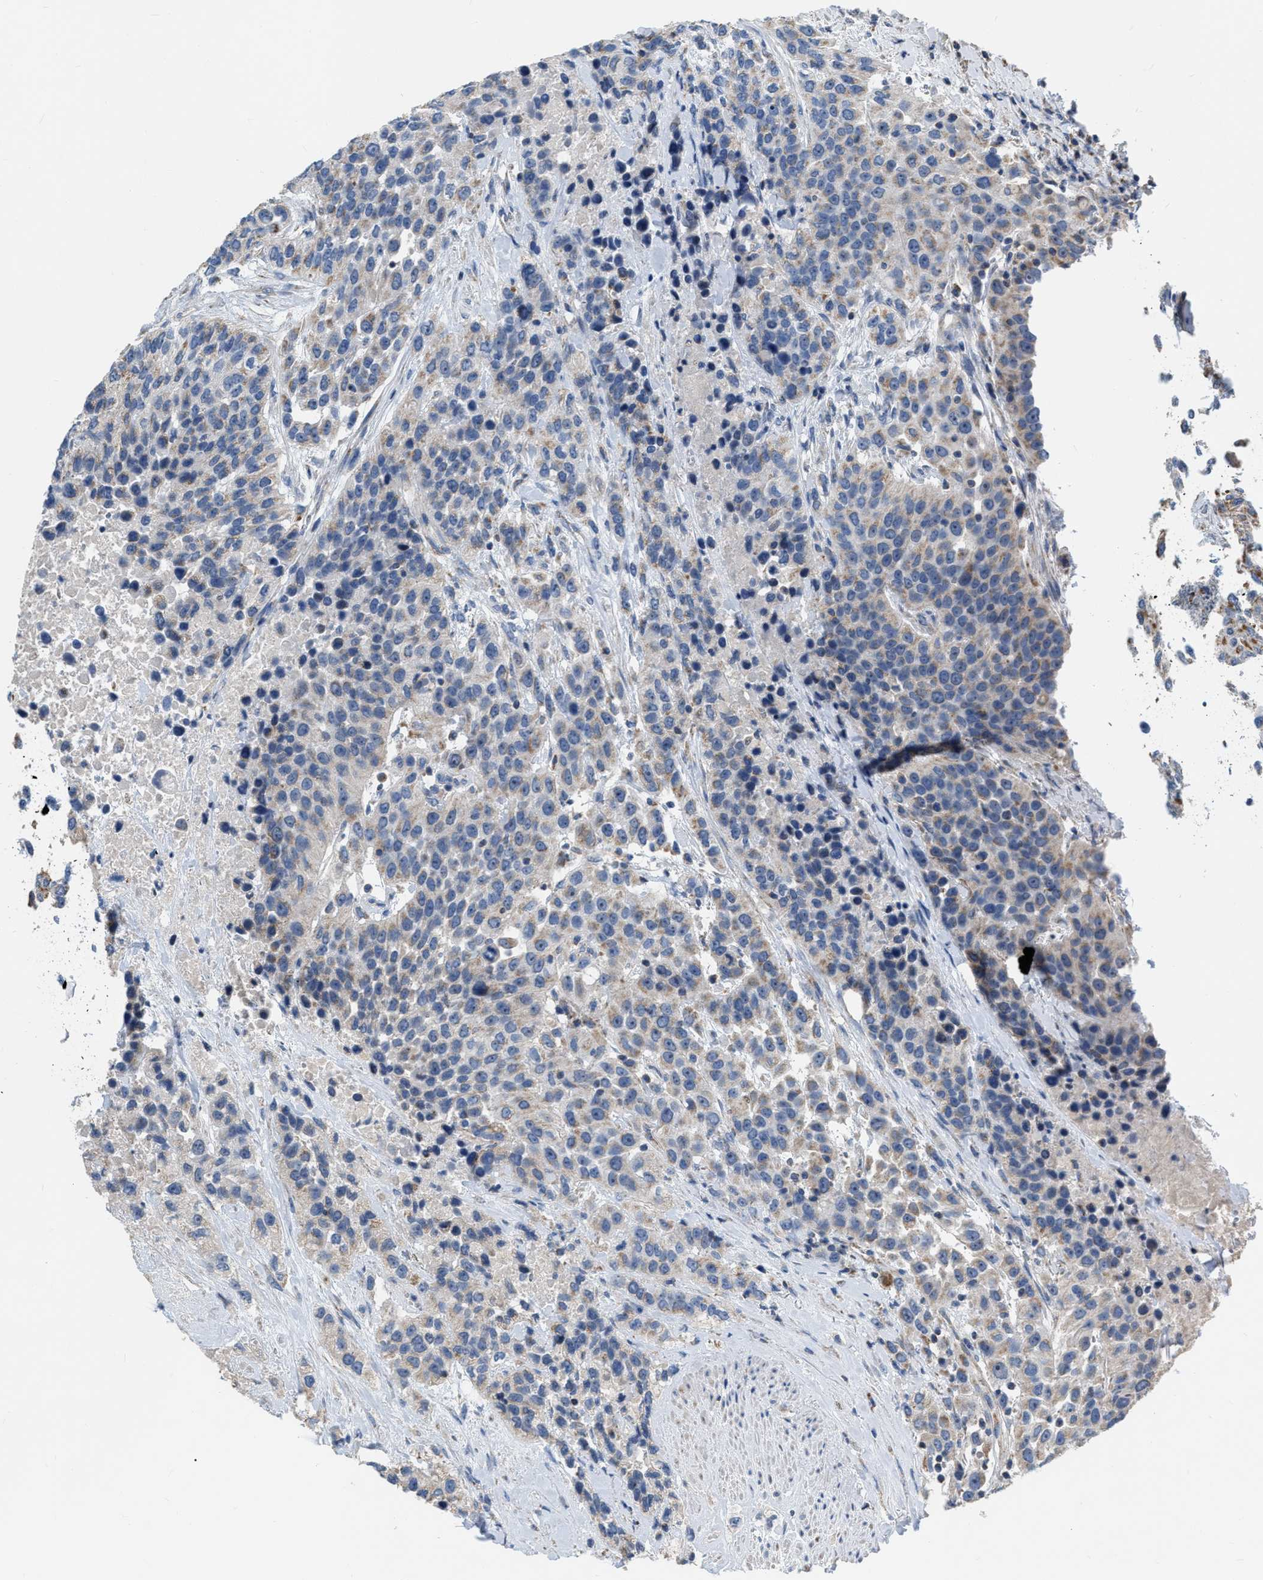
{"staining": {"intensity": "negative", "quantity": "none", "location": "none"}, "tissue": "urothelial cancer", "cell_type": "Tumor cells", "image_type": "cancer", "snomed": [{"axis": "morphology", "description": "Urothelial carcinoma, High grade"}, {"axis": "topography", "description": "Urinary bladder"}], "caption": "IHC micrograph of human urothelial cancer stained for a protein (brown), which displays no staining in tumor cells. (Stains: DAB IHC with hematoxylin counter stain, Microscopy: brightfield microscopy at high magnification).", "gene": "DDX56", "patient": {"sex": "female", "age": 80}}